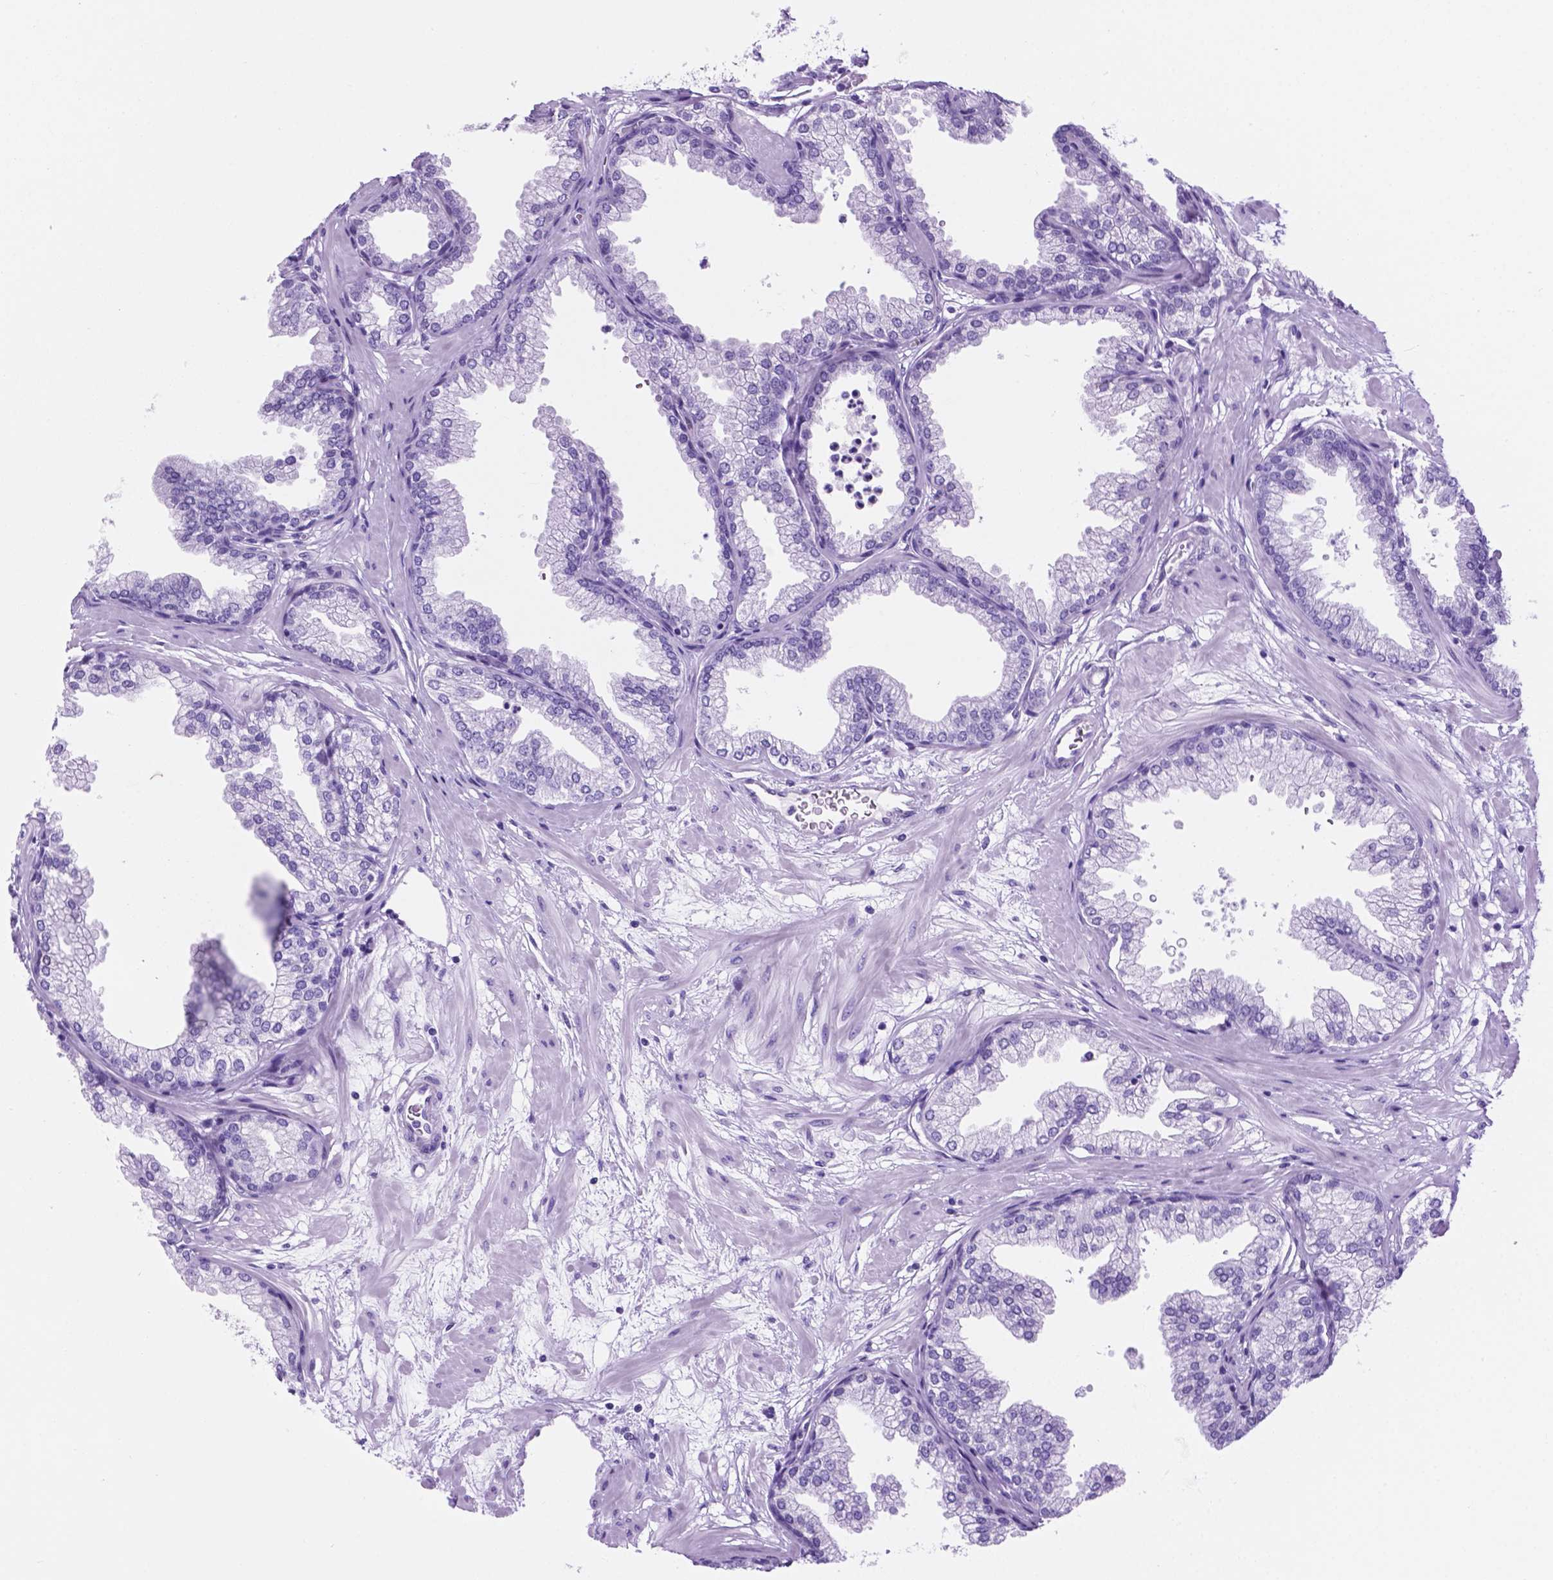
{"staining": {"intensity": "negative", "quantity": "none", "location": "none"}, "tissue": "prostate", "cell_type": "Glandular cells", "image_type": "normal", "snomed": [{"axis": "morphology", "description": "Normal tissue, NOS"}, {"axis": "topography", "description": "Prostate"}], "caption": "An immunohistochemistry image of normal prostate is shown. There is no staining in glandular cells of prostate. (DAB (3,3'-diaminobenzidine) immunohistochemistry, high magnification).", "gene": "C17orf107", "patient": {"sex": "male", "age": 37}}